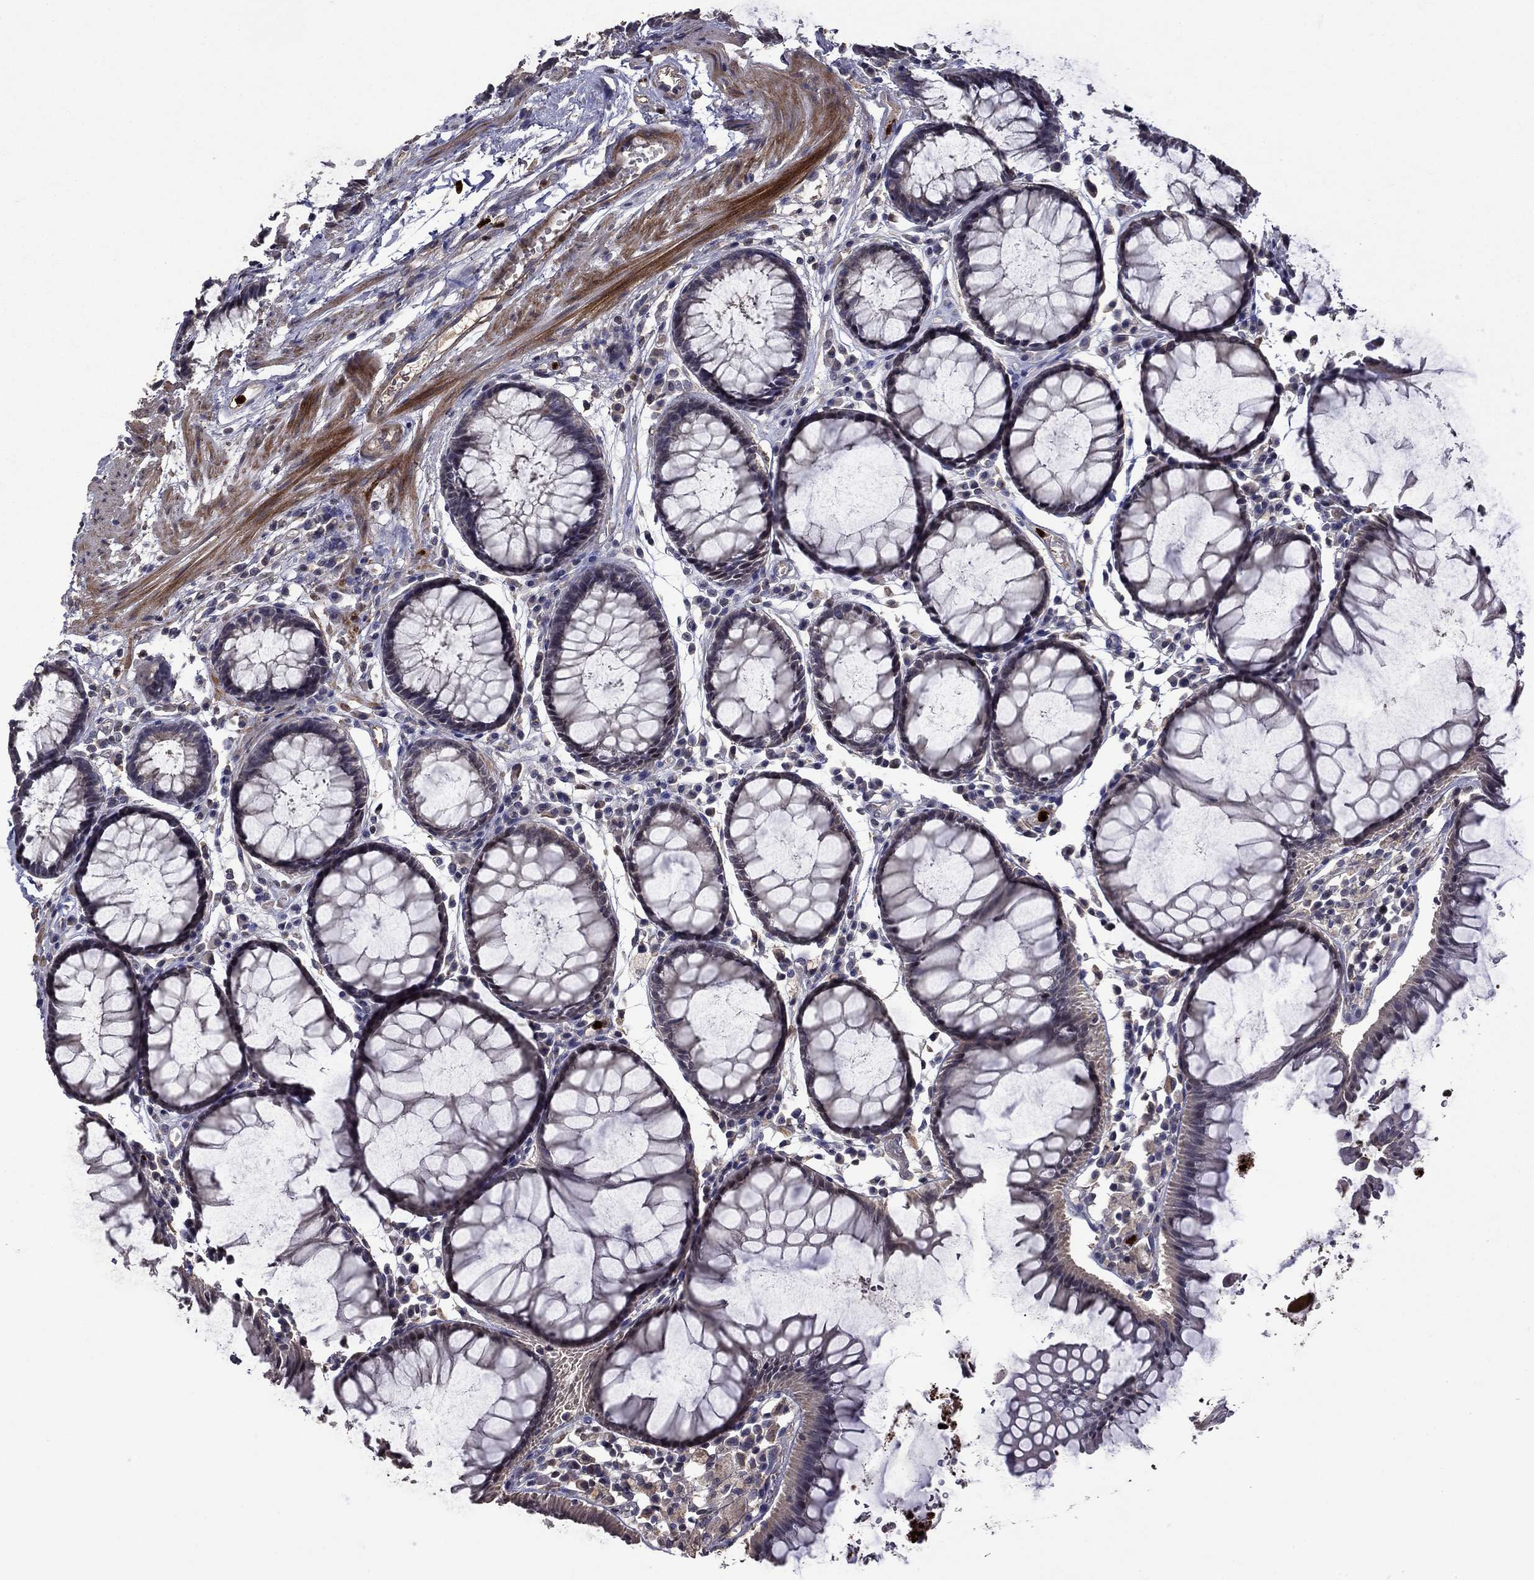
{"staining": {"intensity": "negative", "quantity": "none", "location": "none"}, "tissue": "rectum", "cell_type": "Glandular cells", "image_type": "normal", "snomed": [{"axis": "morphology", "description": "Normal tissue, NOS"}, {"axis": "topography", "description": "Rectum"}], "caption": "The micrograph exhibits no staining of glandular cells in unremarkable rectum.", "gene": "SATB1", "patient": {"sex": "female", "age": 68}}